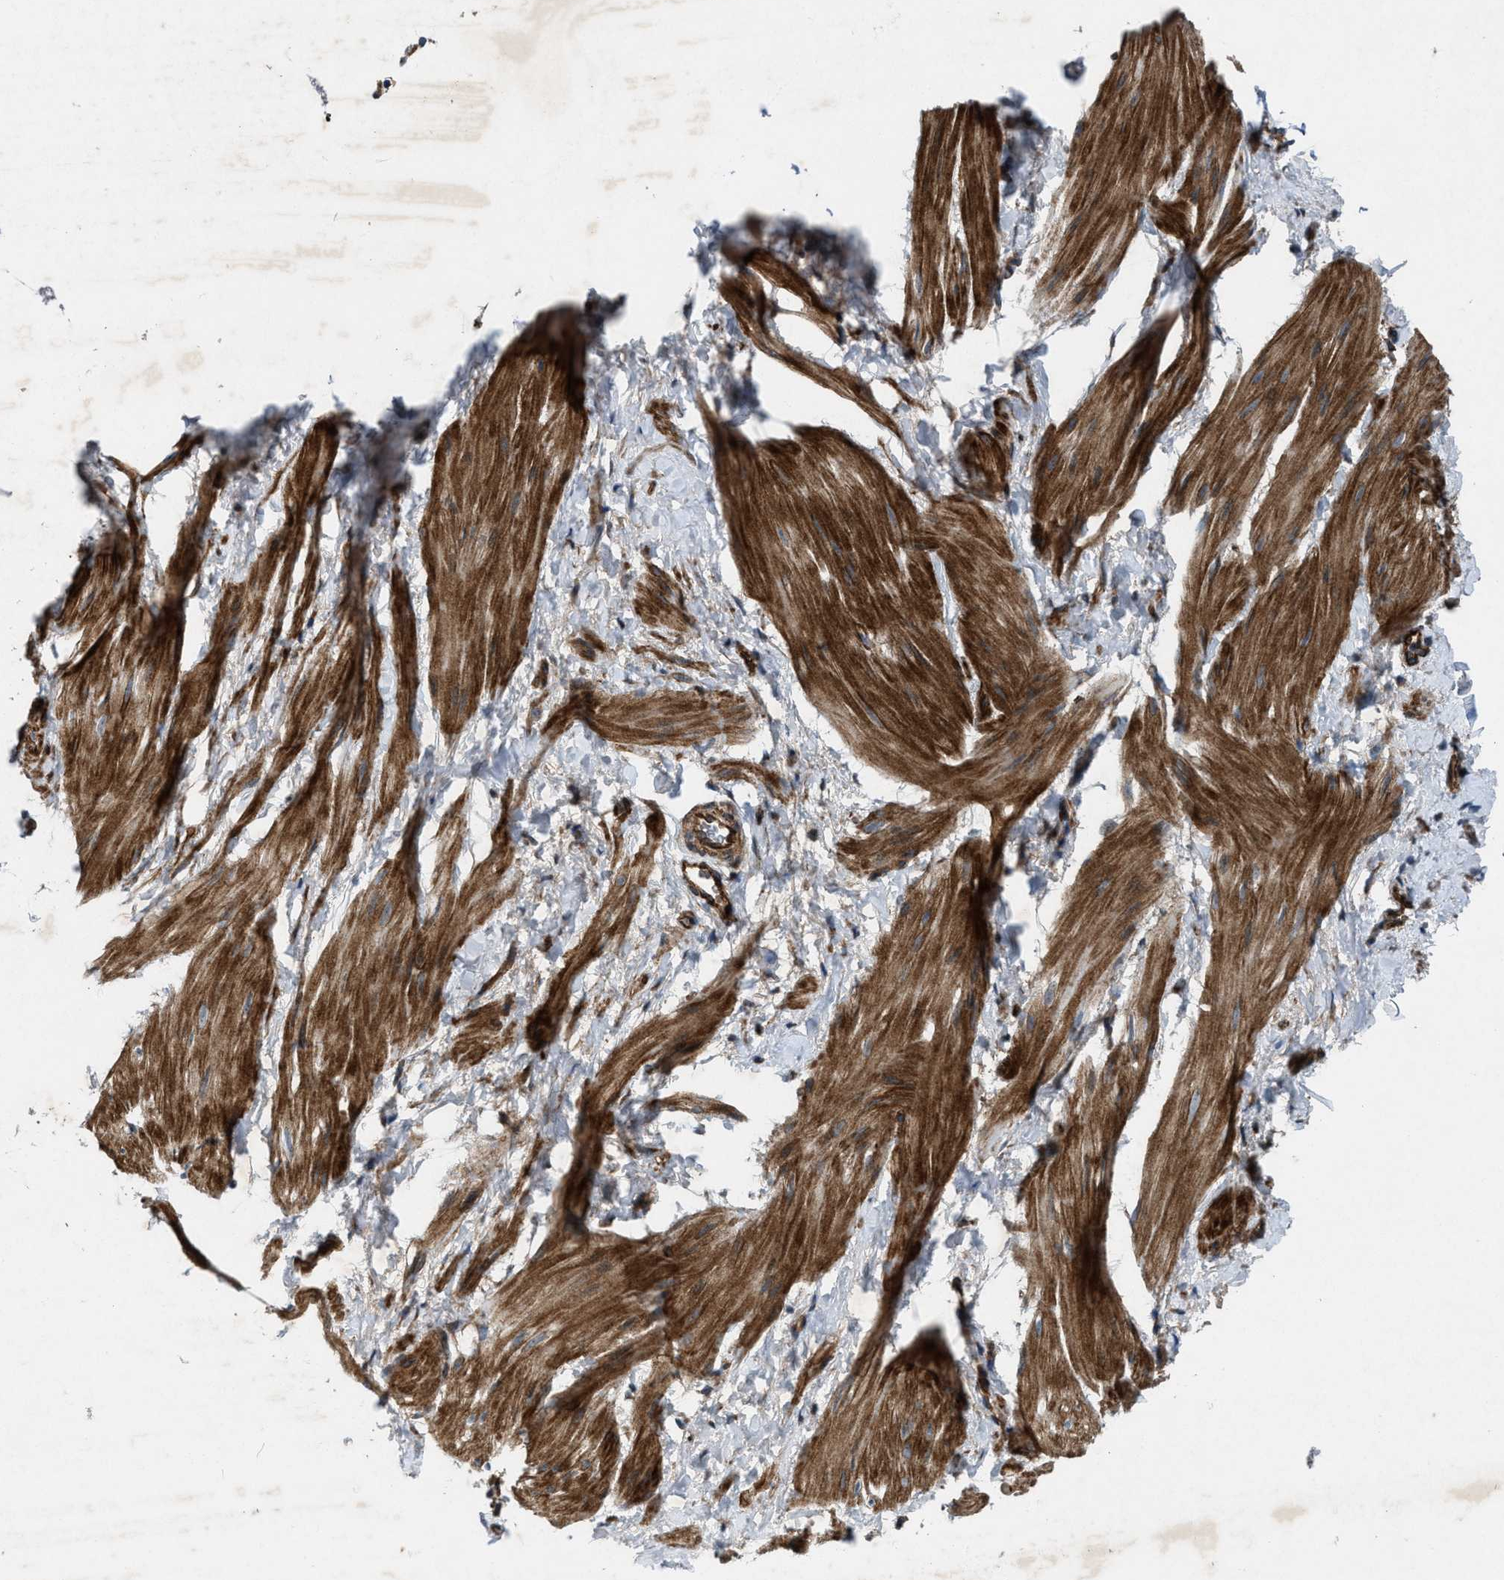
{"staining": {"intensity": "strong", "quantity": ">75%", "location": "cytoplasmic/membranous"}, "tissue": "smooth muscle", "cell_type": "Smooth muscle cells", "image_type": "normal", "snomed": [{"axis": "morphology", "description": "Normal tissue, NOS"}, {"axis": "topography", "description": "Smooth muscle"}], "caption": "Immunohistochemistry of benign human smooth muscle exhibits high levels of strong cytoplasmic/membranous positivity in approximately >75% of smooth muscle cells.", "gene": "URGCP", "patient": {"sex": "male", "age": 16}}